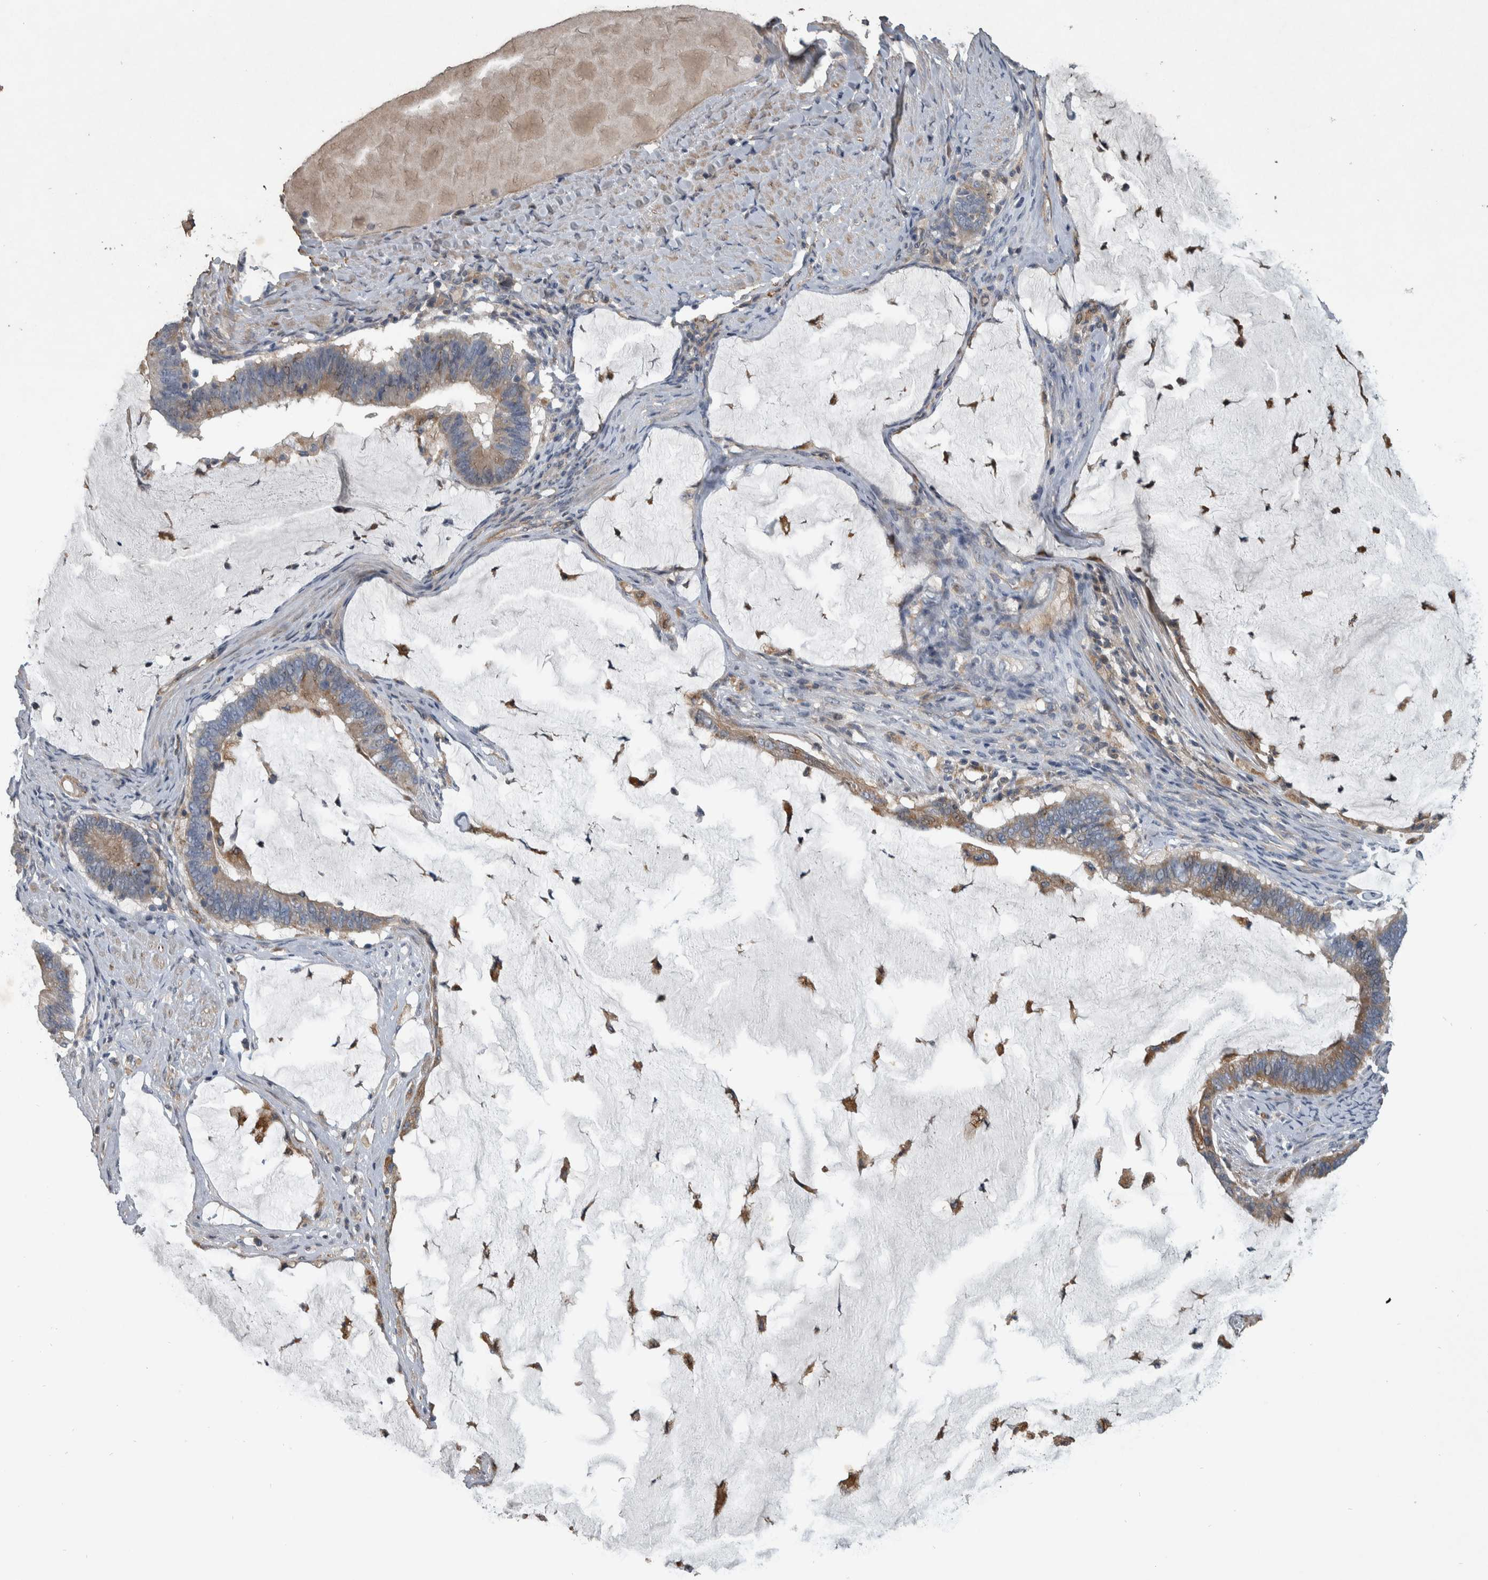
{"staining": {"intensity": "weak", "quantity": ">75%", "location": "cytoplasmic/membranous"}, "tissue": "ovarian cancer", "cell_type": "Tumor cells", "image_type": "cancer", "snomed": [{"axis": "morphology", "description": "Cystadenocarcinoma, mucinous, NOS"}, {"axis": "topography", "description": "Ovary"}], "caption": "Immunohistochemistry image of neoplastic tissue: ovarian mucinous cystadenocarcinoma stained using immunohistochemistry (IHC) reveals low levels of weak protein expression localized specifically in the cytoplasmic/membranous of tumor cells, appearing as a cytoplasmic/membranous brown color.", "gene": "NT5C2", "patient": {"sex": "female", "age": 61}}